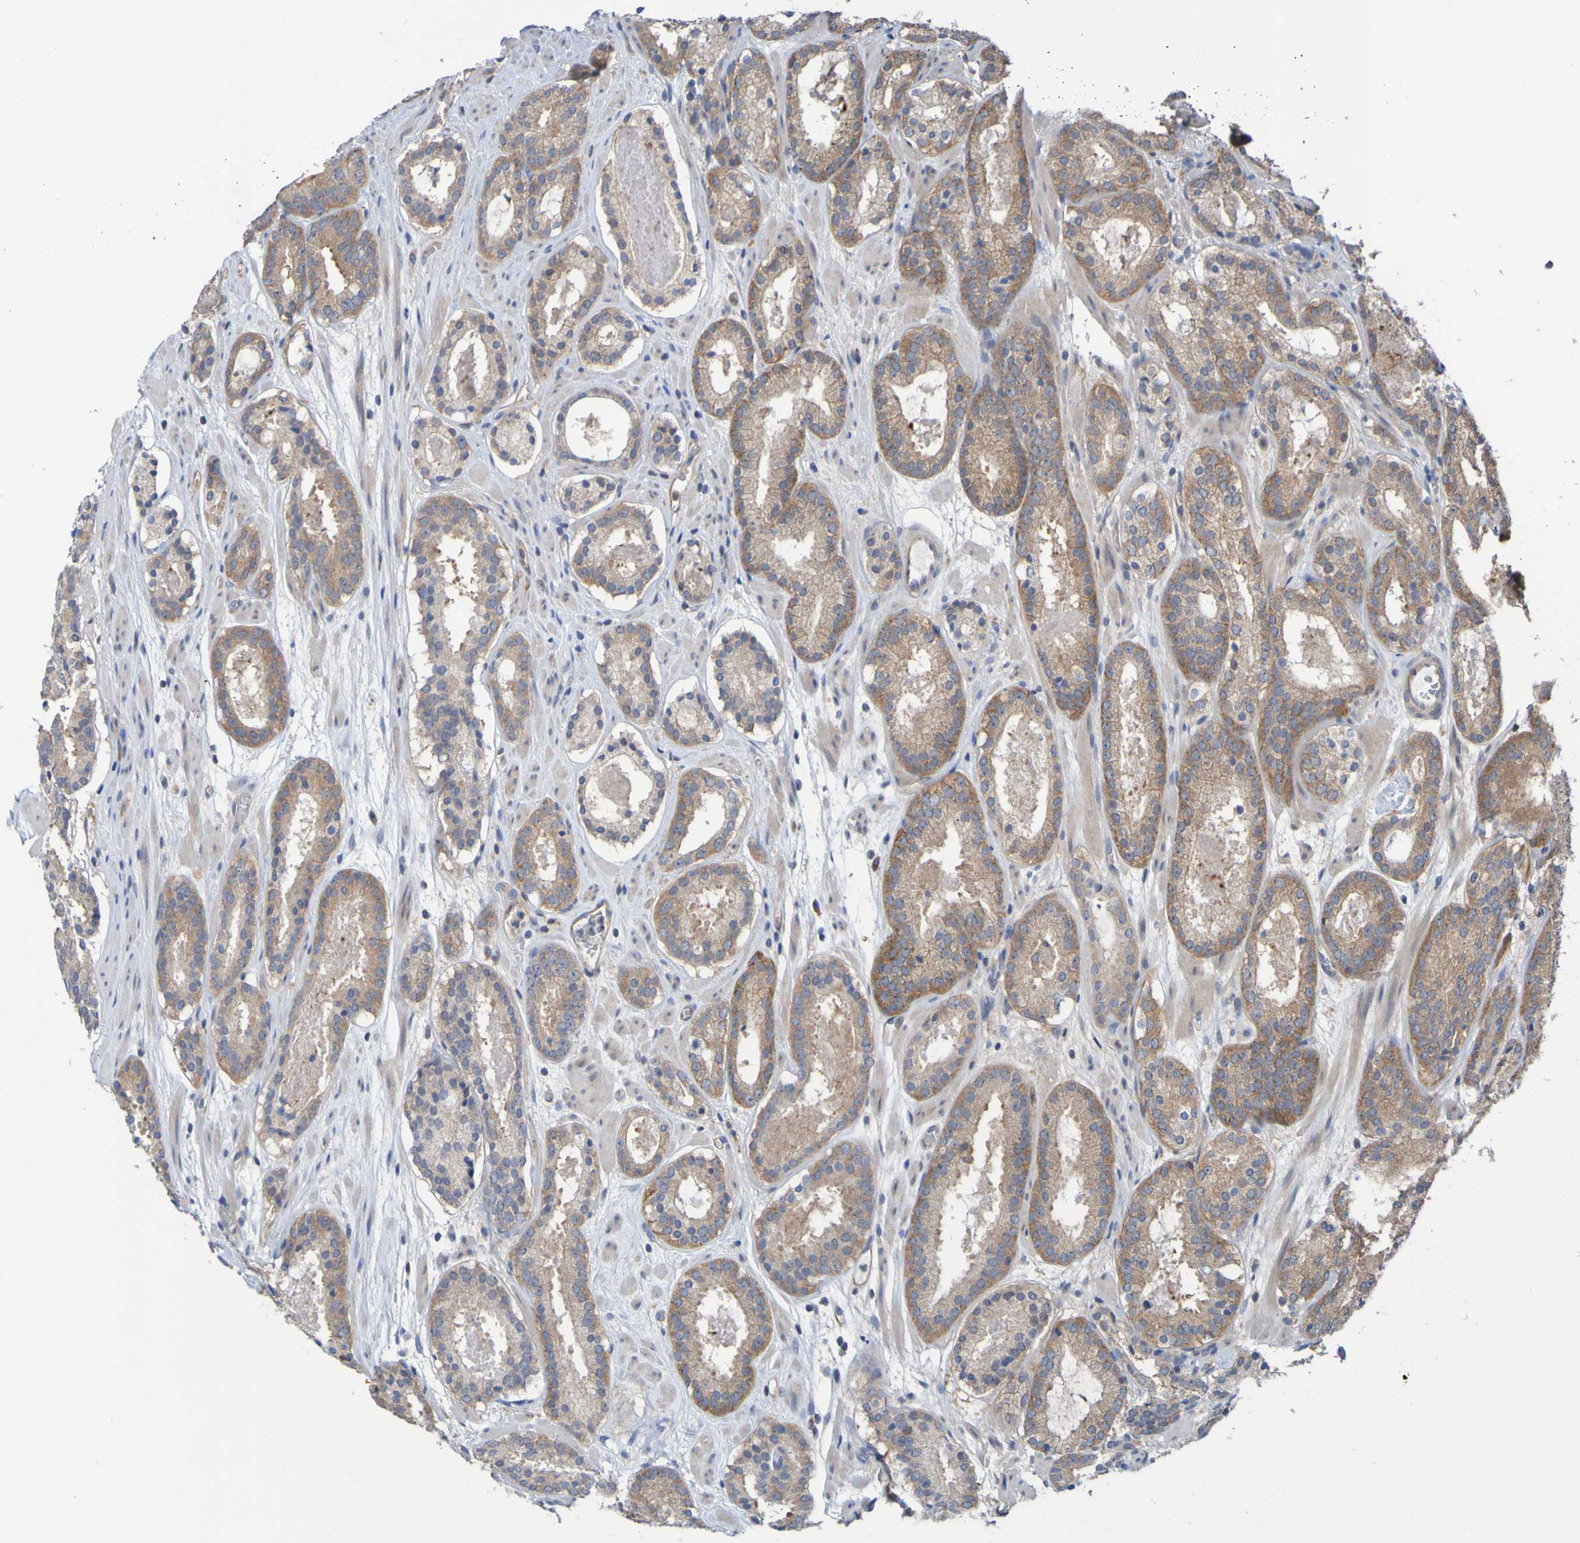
{"staining": {"intensity": "moderate", "quantity": ">75%", "location": "cytoplasmic/membranous"}, "tissue": "prostate cancer", "cell_type": "Tumor cells", "image_type": "cancer", "snomed": [{"axis": "morphology", "description": "Adenocarcinoma, Low grade"}, {"axis": "topography", "description": "Prostate"}], "caption": "Prostate adenocarcinoma (low-grade) stained with a protein marker shows moderate staining in tumor cells.", "gene": "SDK1", "patient": {"sex": "male", "age": 69}}